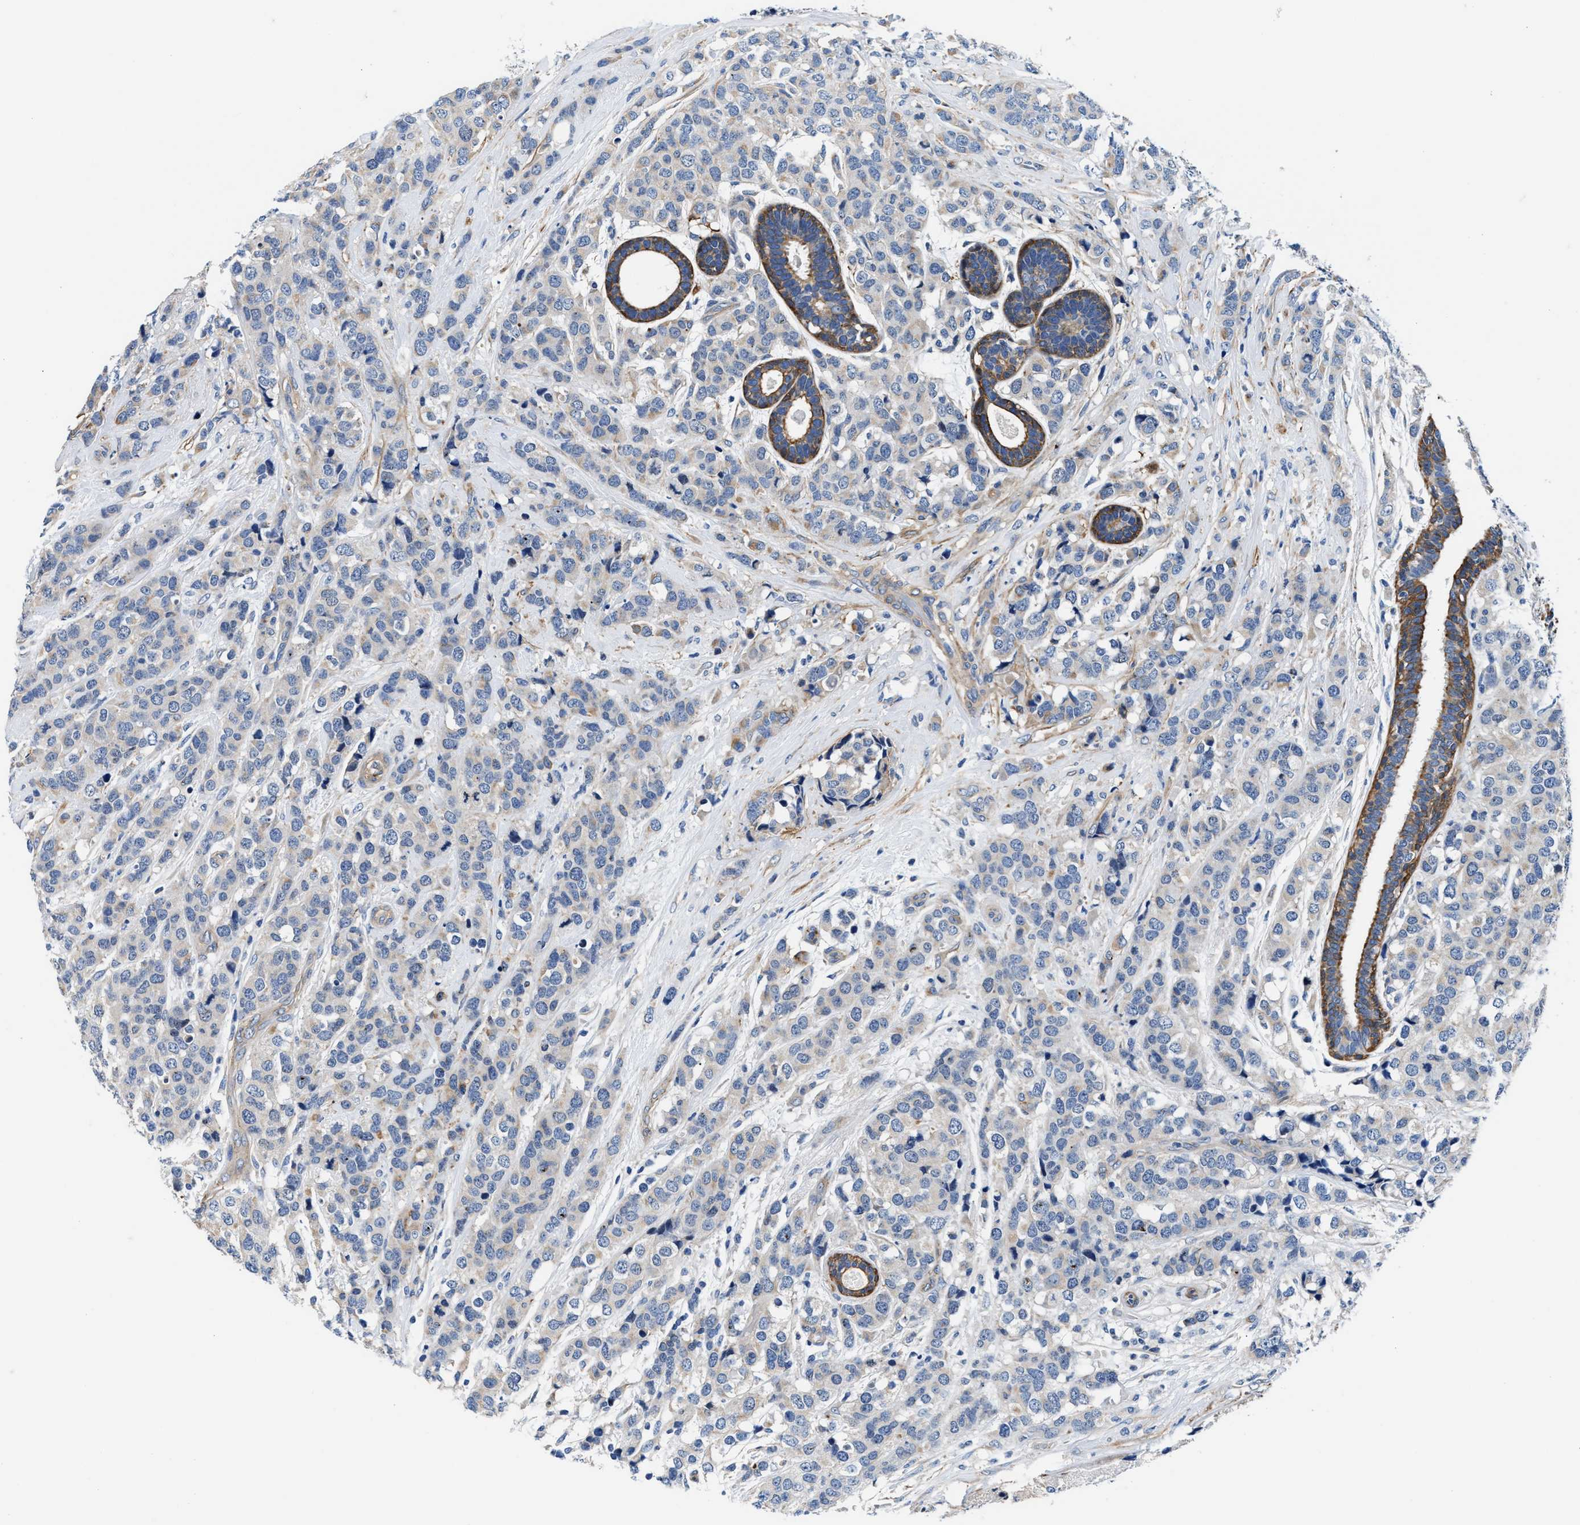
{"staining": {"intensity": "weak", "quantity": "<25%", "location": "cytoplasmic/membranous"}, "tissue": "breast cancer", "cell_type": "Tumor cells", "image_type": "cancer", "snomed": [{"axis": "morphology", "description": "Lobular carcinoma"}, {"axis": "topography", "description": "Breast"}], "caption": "An immunohistochemistry image of breast cancer is shown. There is no staining in tumor cells of breast cancer.", "gene": "PARG", "patient": {"sex": "female", "age": 59}}